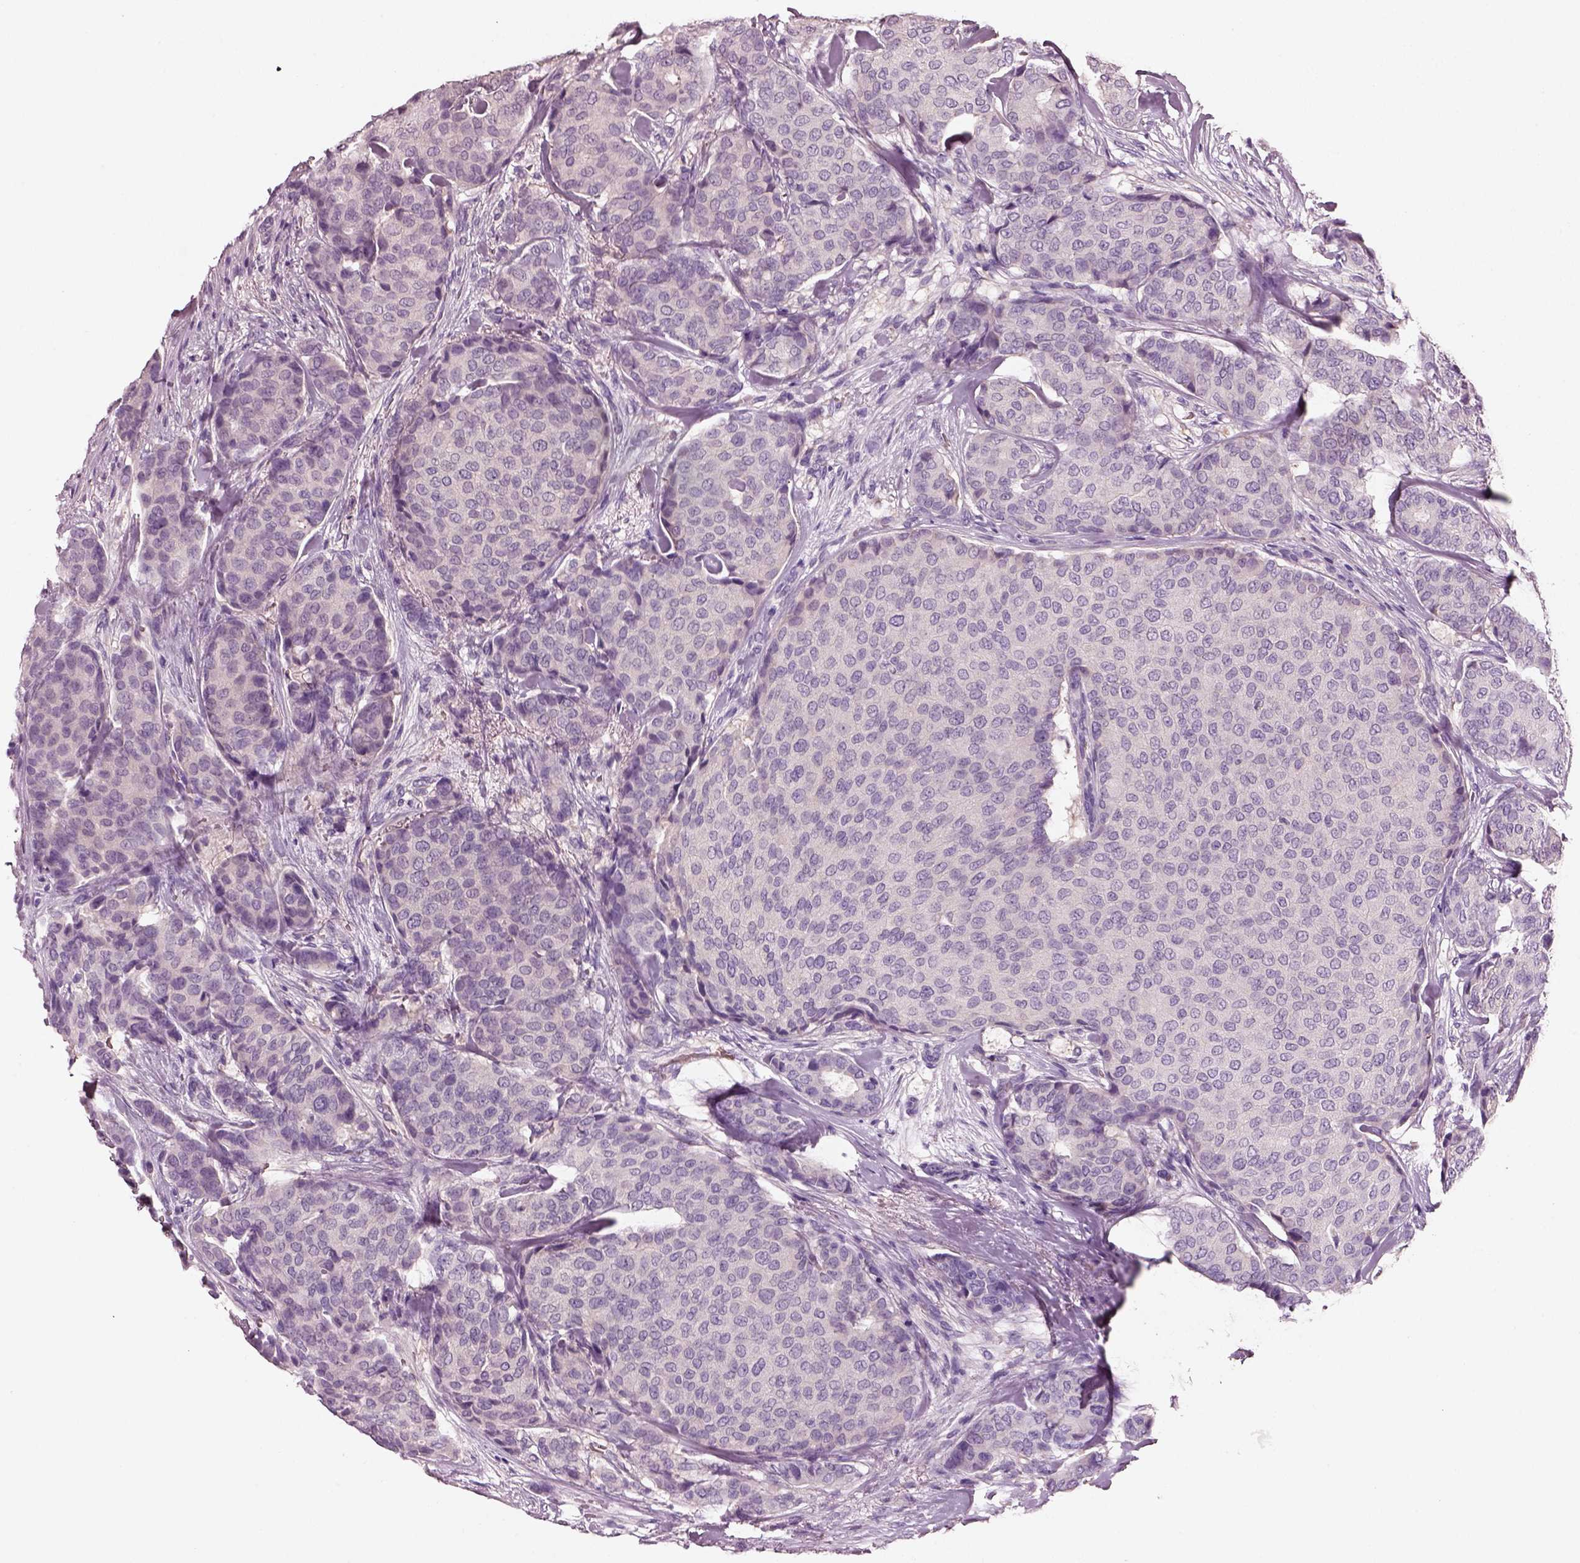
{"staining": {"intensity": "negative", "quantity": "none", "location": "none"}, "tissue": "breast cancer", "cell_type": "Tumor cells", "image_type": "cancer", "snomed": [{"axis": "morphology", "description": "Duct carcinoma"}, {"axis": "topography", "description": "Breast"}], "caption": "DAB (3,3'-diaminobenzidine) immunohistochemical staining of breast cancer displays no significant positivity in tumor cells.", "gene": "ELSPBP1", "patient": {"sex": "female", "age": 75}}